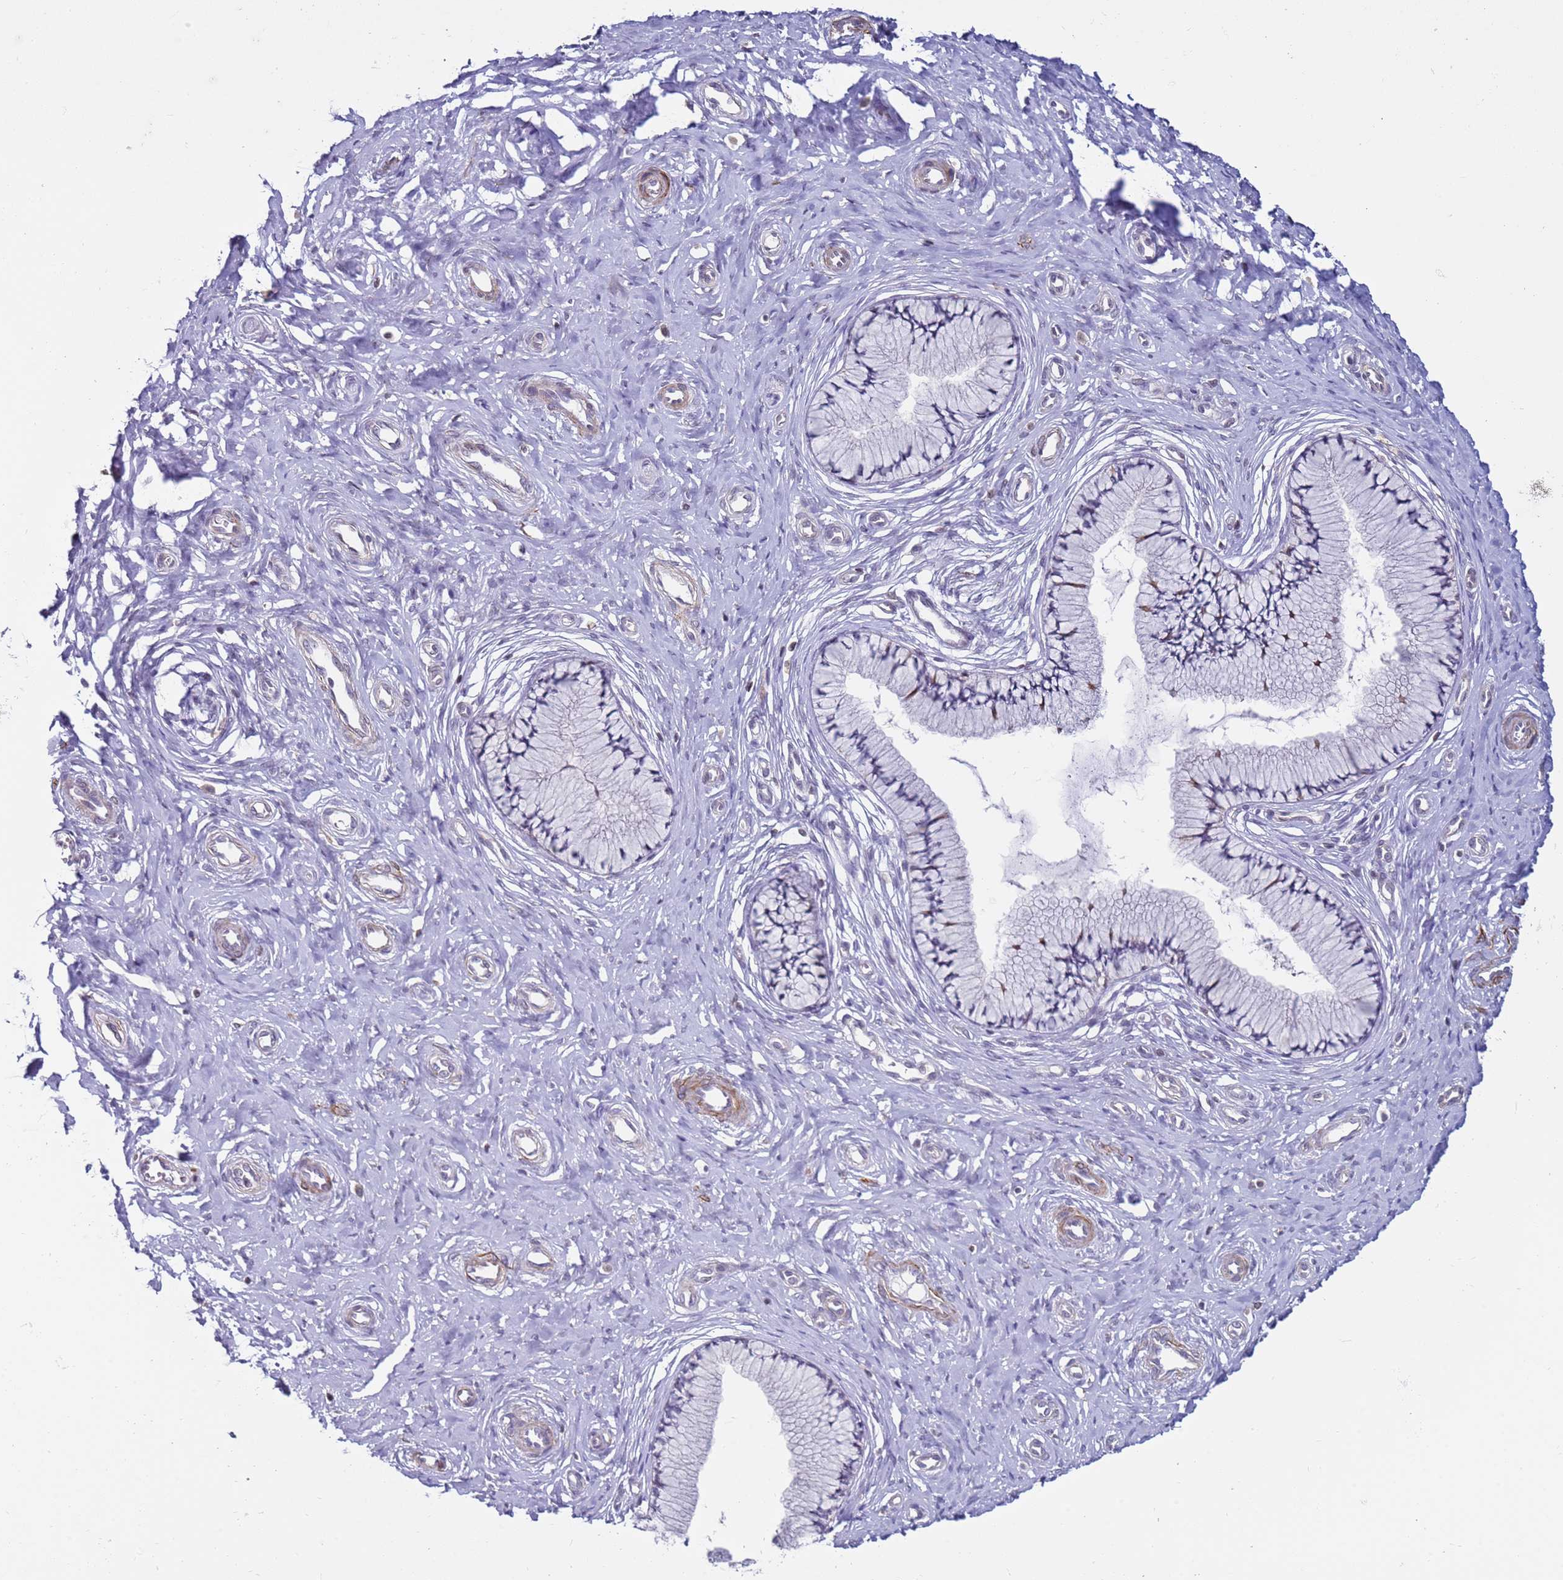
{"staining": {"intensity": "negative", "quantity": "none", "location": "none"}, "tissue": "cervix", "cell_type": "Glandular cells", "image_type": "normal", "snomed": [{"axis": "morphology", "description": "Normal tissue, NOS"}, {"axis": "topography", "description": "Cervix"}], "caption": "This micrograph is of unremarkable cervix stained with IHC to label a protein in brown with the nuclei are counter-stained blue. There is no expression in glandular cells.", "gene": "SNAPC4", "patient": {"sex": "female", "age": 36}}